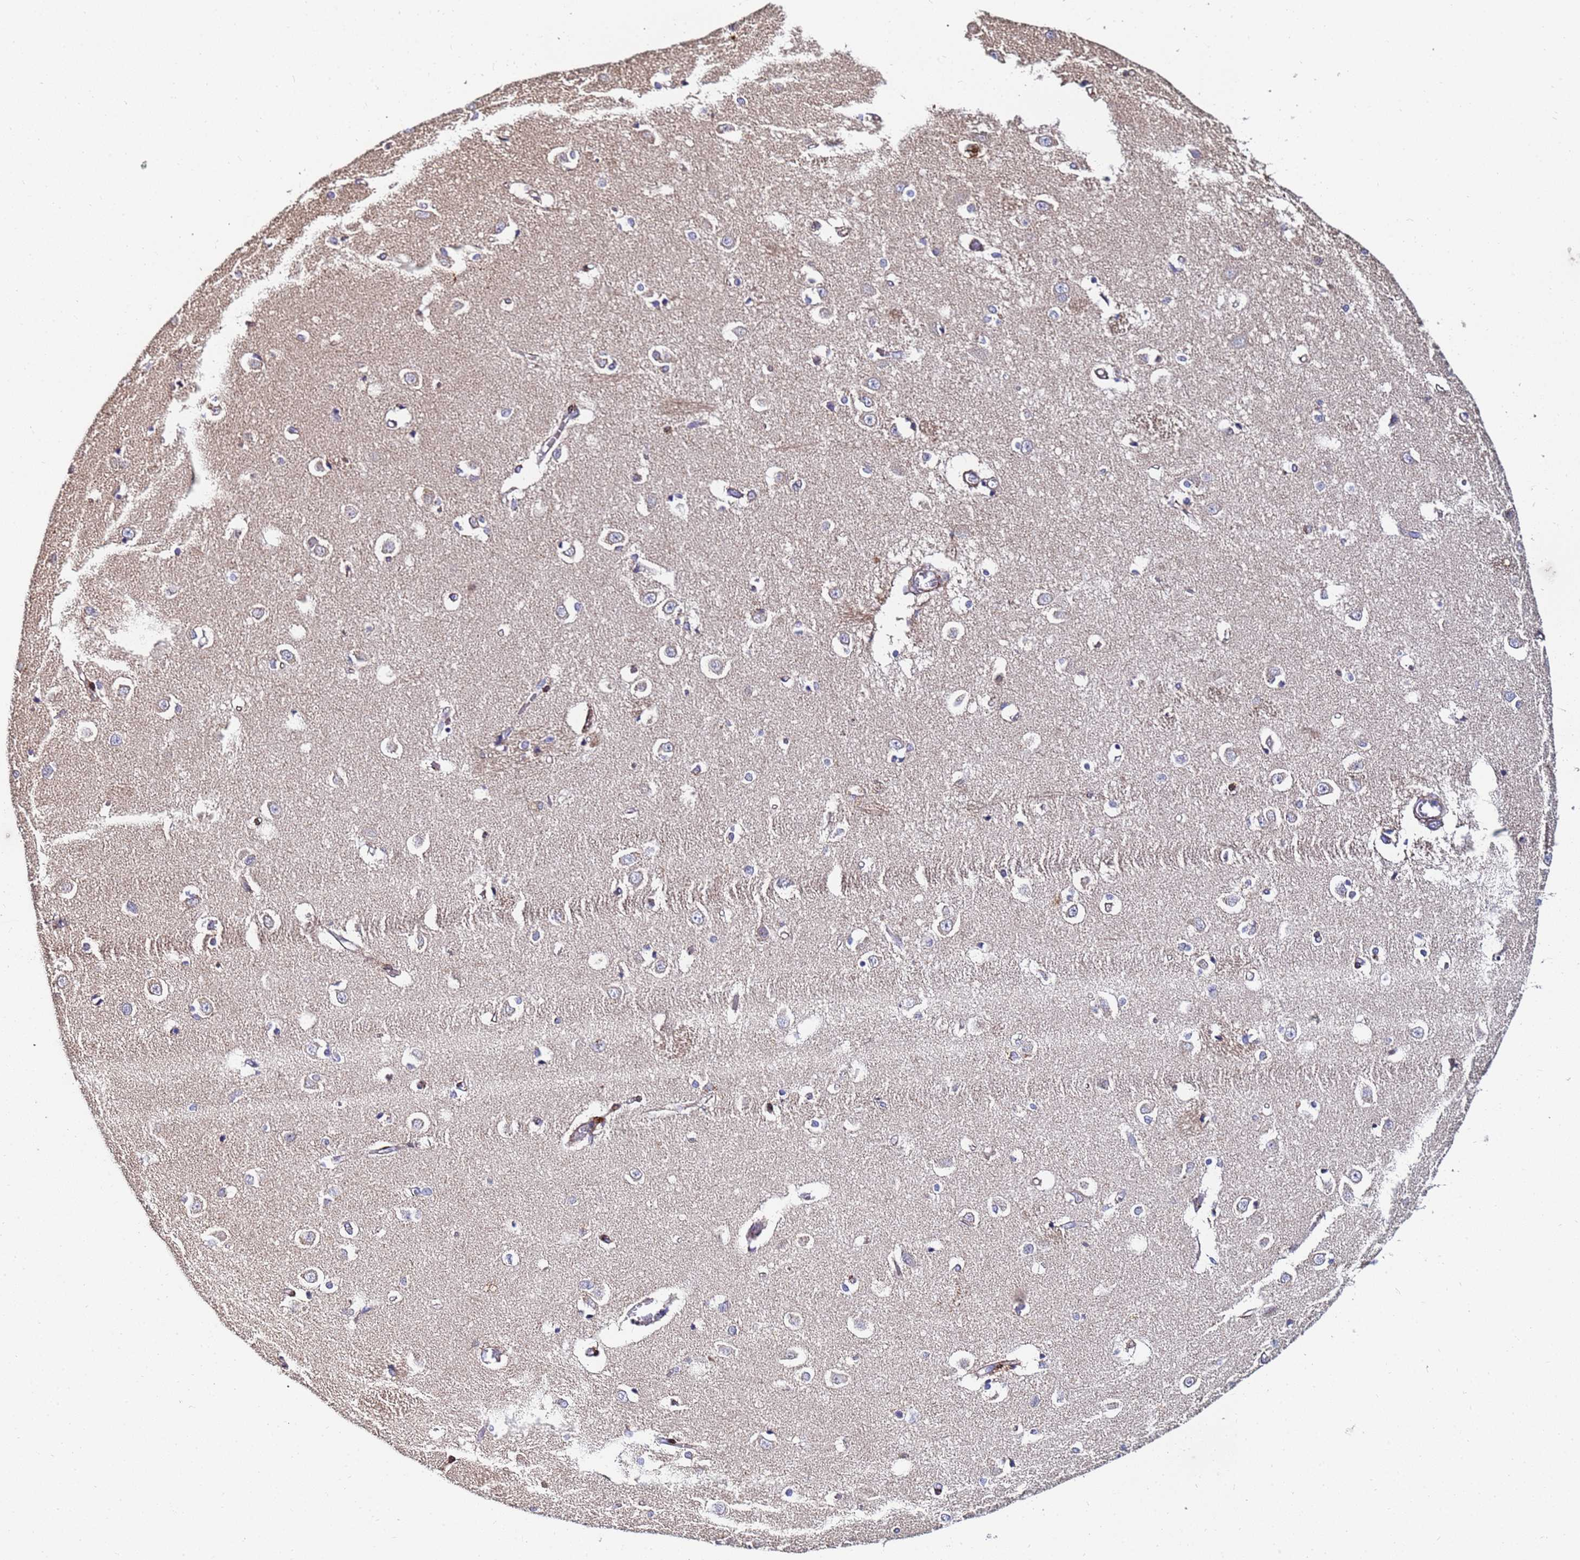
{"staining": {"intensity": "weak", "quantity": "<25%", "location": "cytoplasmic/membranous"}, "tissue": "caudate", "cell_type": "Glial cells", "image_type": "normal", "snomed": [{"axis": "morphology", "description": "Normal tissue, NOS"}, {"axis": "topography", "description": "Lateral ventricle wall"}], "caption": "IHC of normal human caudate reveals no staining in glial cells.", "gene": "C5orf34", "patient": {"sex": "male", "age": 37}}